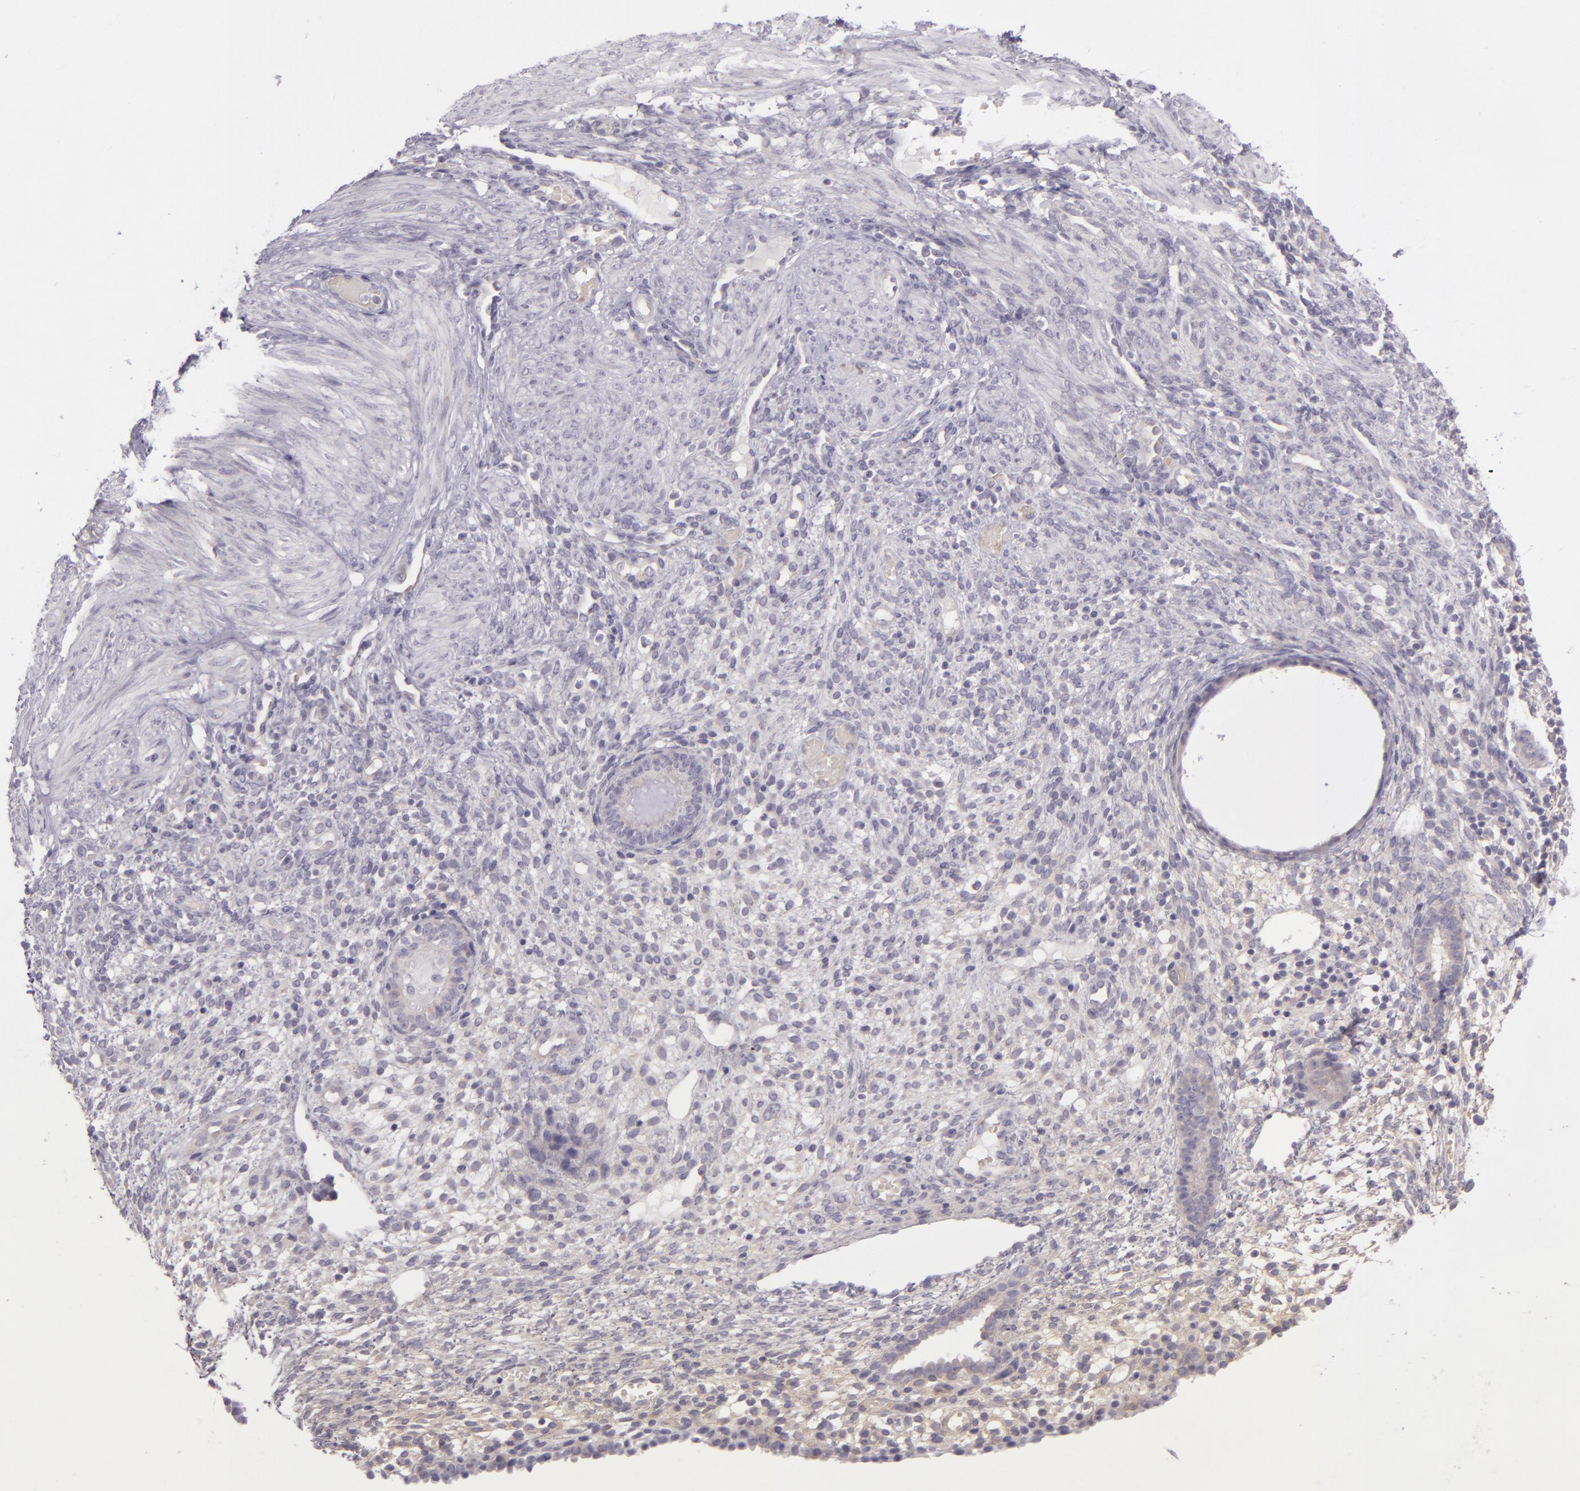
{"staining": {"intensity": "negative", "quantity": "none", "location": "none"}, "tissue": "endometrium", "cell_type": "Cells in endometrial stroma", "image_type": "normal", "snomed": [{"axis": "morphology", "description": "Normal tissue, NOS"}, {"axis": "topography", "description": "Endometrium"}], "caption": "Immunohistochemistry of unremarkable endometrium displays no staining in cells in endometrial stroma.", "gene": "ZC3H7B", "patient": {"sex": "female", "age": 72}}